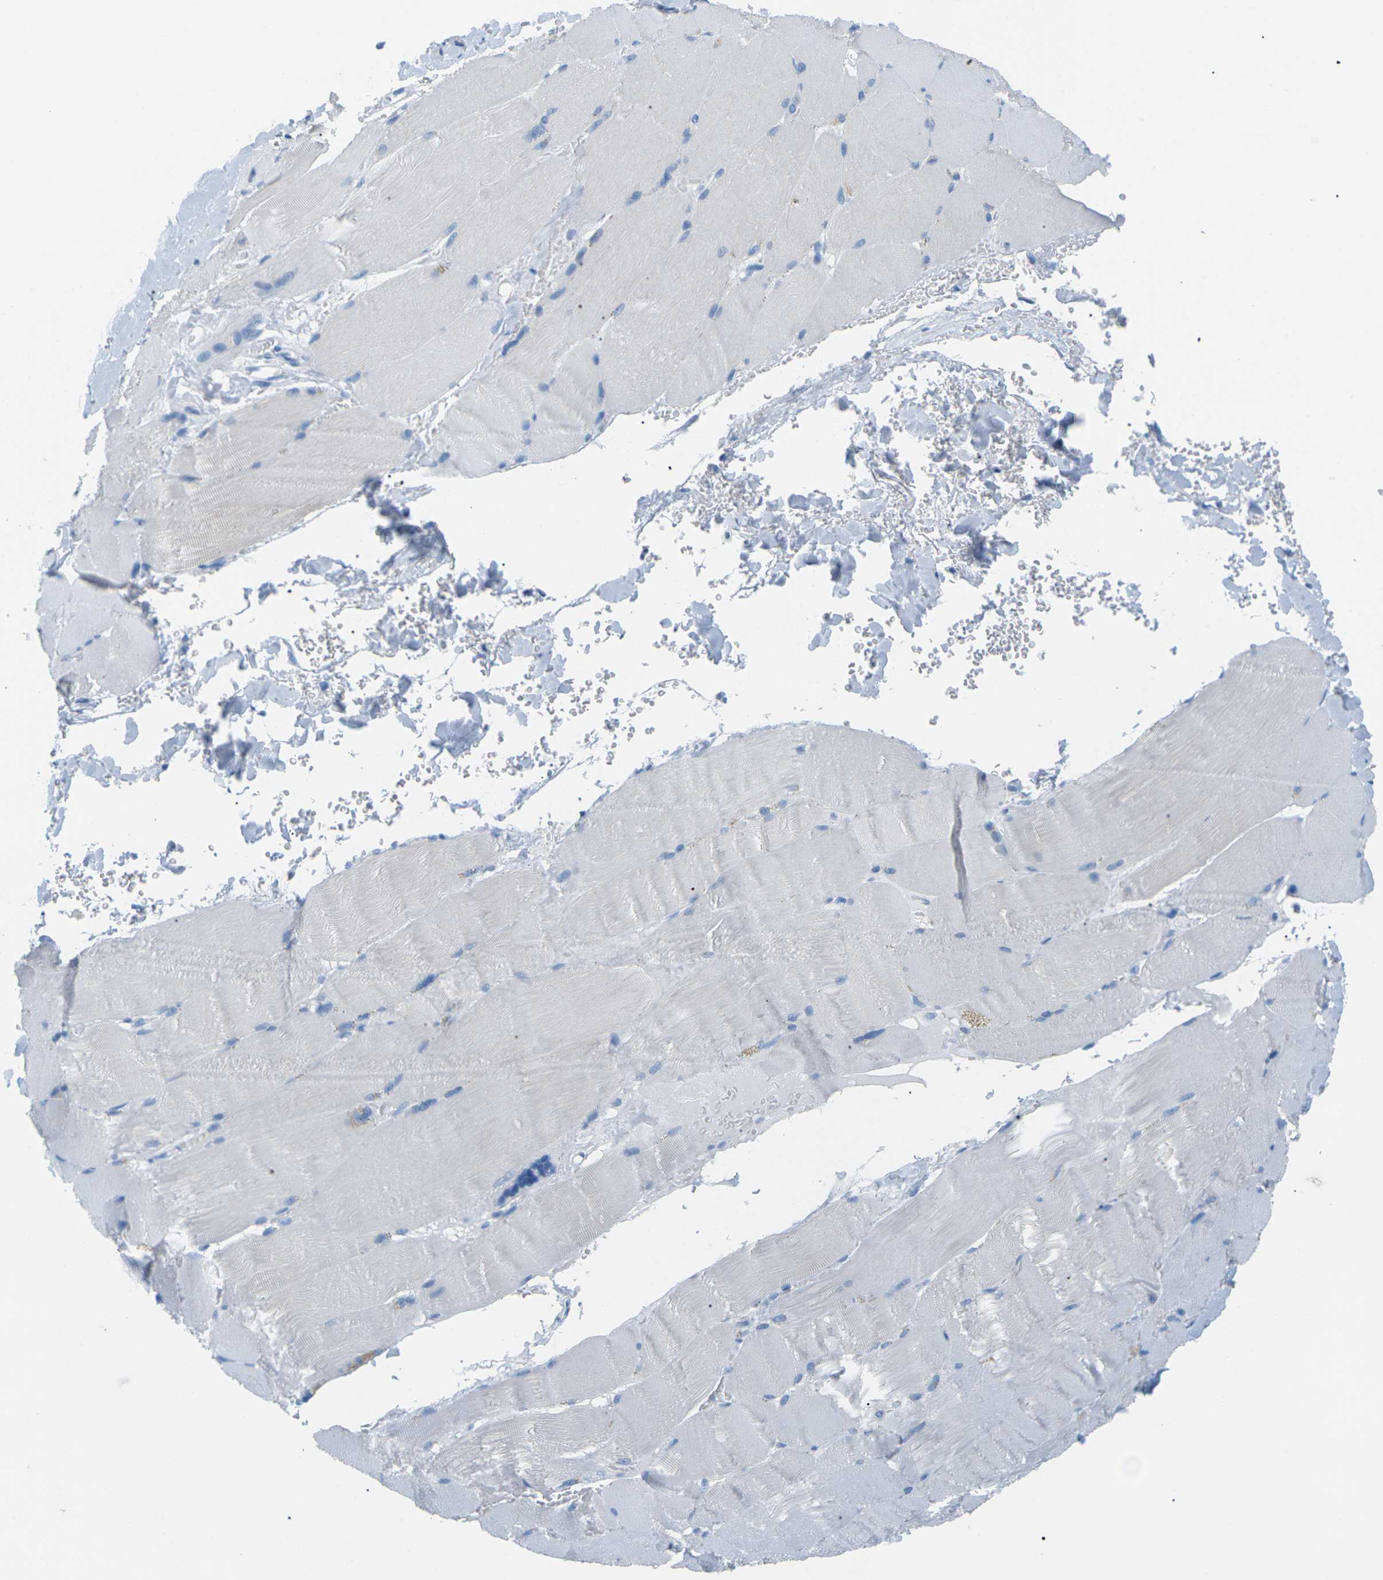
{"staining": {"intensity": "negative", "quantity": "none", "location": "none"}, "tissue": "skeletal muscle", "cell_type": "Myocytes", "image_type": "normal", "snomed": [{"axis": "morphology", "description": "Normal tissue, NOS"}, {"axis": "topography", "description": "Skin"}, {"axis": "topography", "description": "Skeletal muscle"}], "caption": "A photomicrograph of human skeletal muscle is negative for staining in myocytes.", "gene": "SLC12A1", "patient": {"sex": "male", "age": 83}}